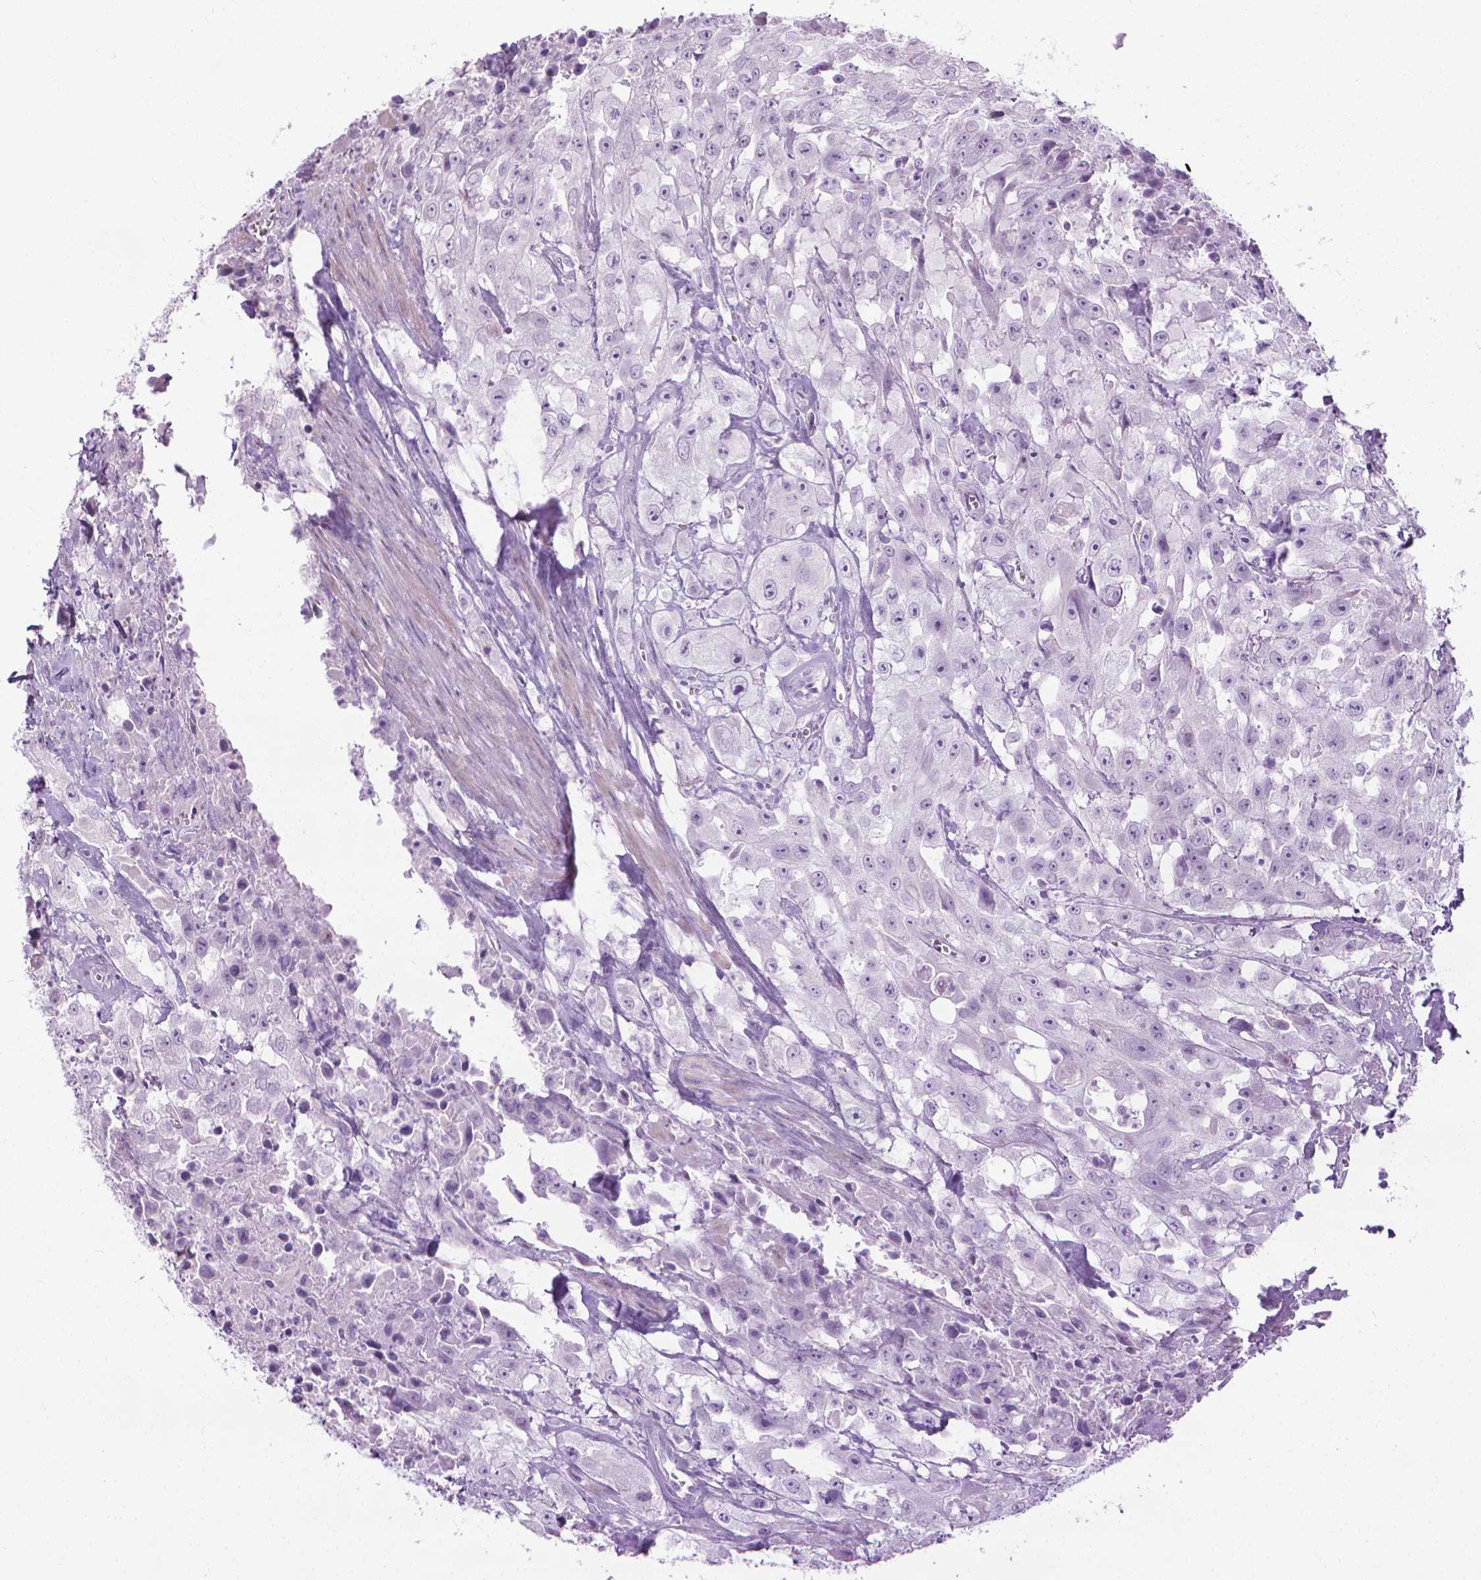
{"staining": {"intensity": "negative", "quantity": "none", "location": "none"}, "tissue": "urothelial cancer", "cell_type": "Tumor cells", "image_type": "cancer", "snomed": [{"axis": "morphology", "description": "Urothelial carcinoma, High grade"}, {"axis": "topography", "description": "Urinary bladder"}], "caption": "Tumor cells show no significant expression in urothelial cancer. (Brightfield microscopy of DAB immunohistochemistry at high magnification).", "gene": "DNAI7", "patient": {"sex": "male", "age": 79}}